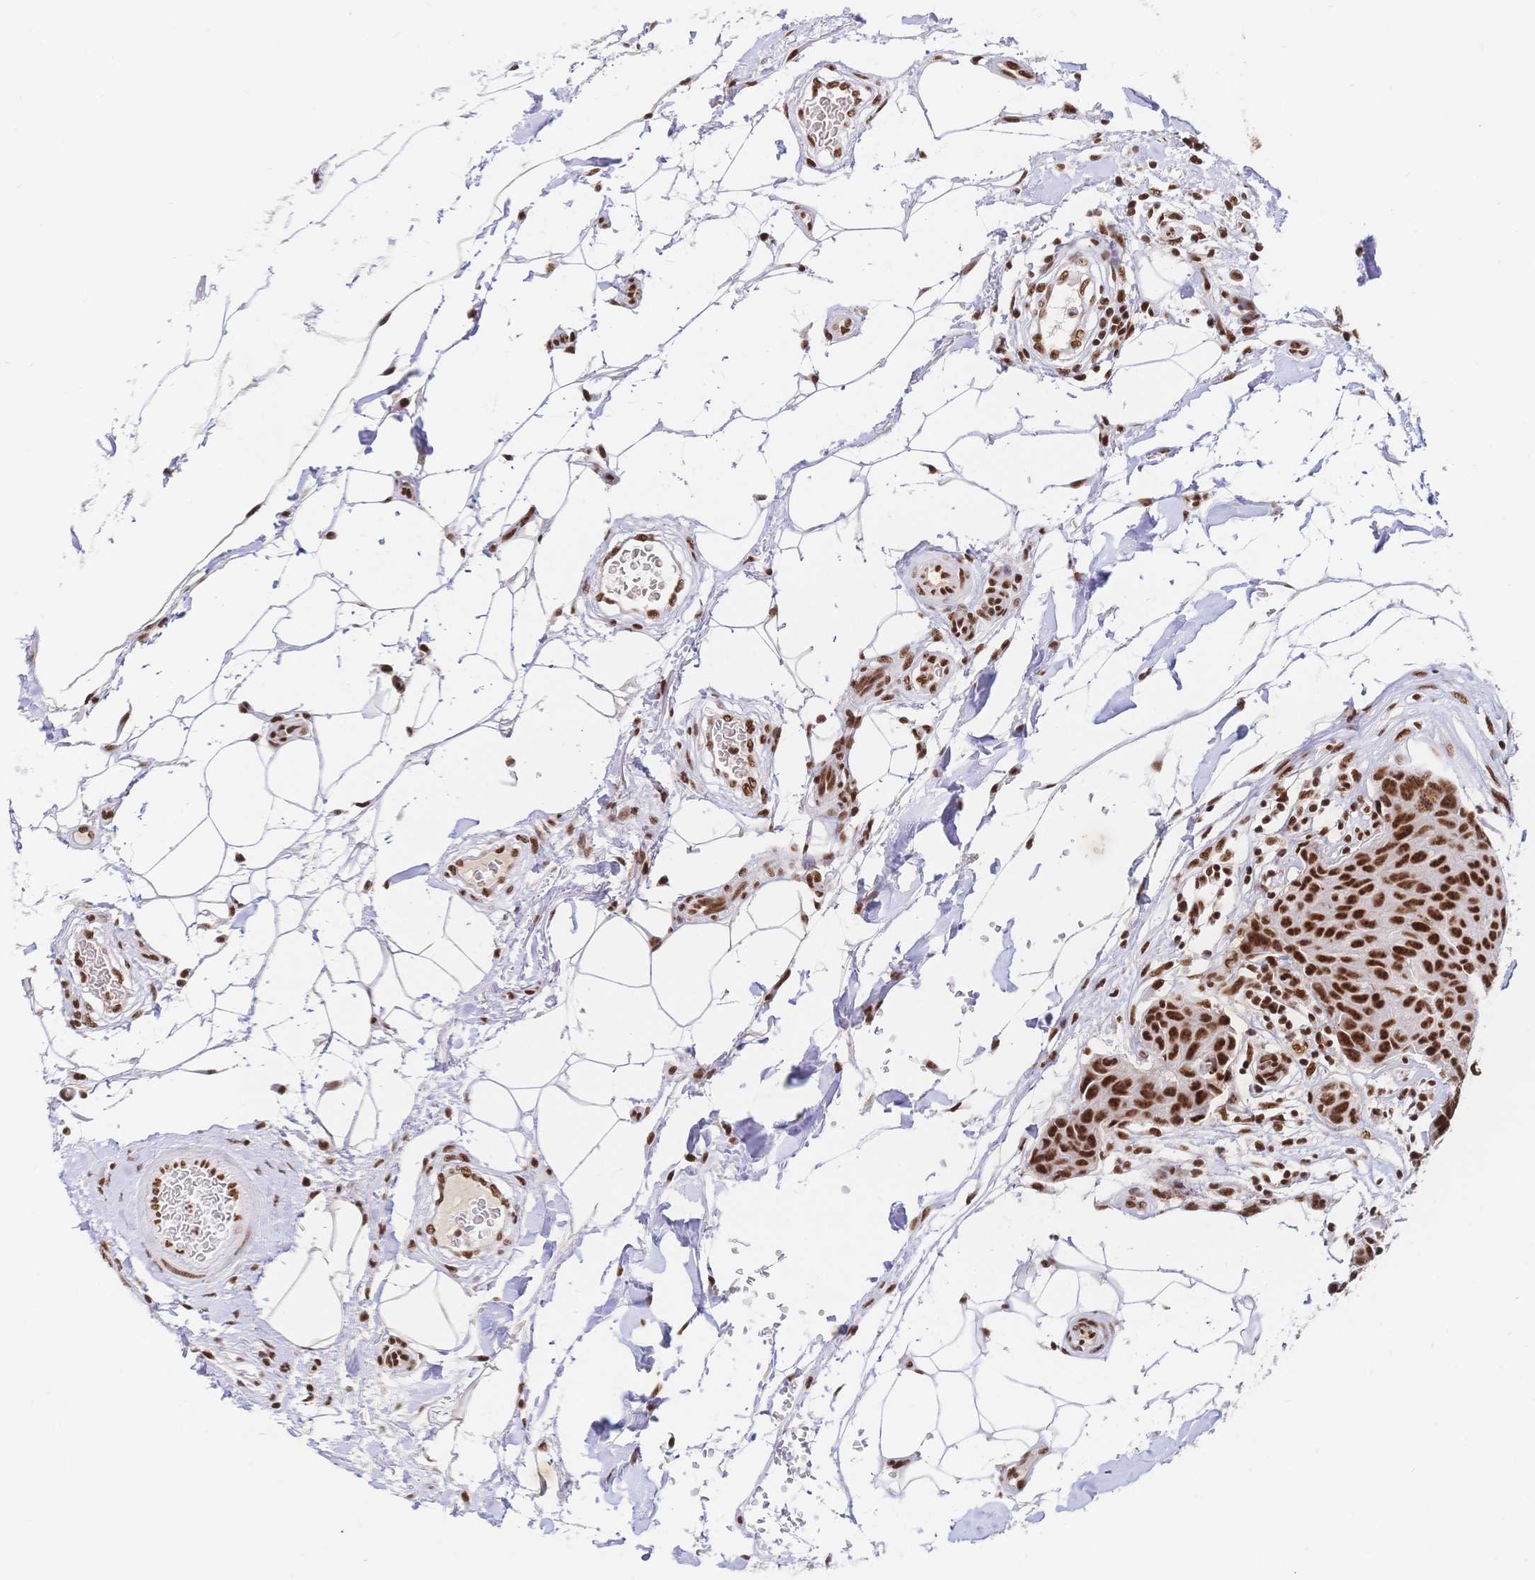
{"staining": {"intensity": "strong", "quantity": ">75%", "location": "nuclear"}, "tissue": "breast cancer", "cell_type": "Tumor cells", "image_type": "cancer", "snomed": [{"axis": "morphology", "description": "Duct carcinoma"}, {"axis": "topography", "description": "Breast"}, {"axis": "topography", "description": "Lymph node"}], "caption": "IHC staining of breast cancer, which displays high levels of strong nuclear positivity in about >75% of tumor cells indicating strong nuclear protein expression. The staining was performed using DAB (brown) for protein detection and nuclei were counterstained in hematoxylin (blue).", "gene": "SRSF1", "patient": {"sex": "female", "age": 80}}